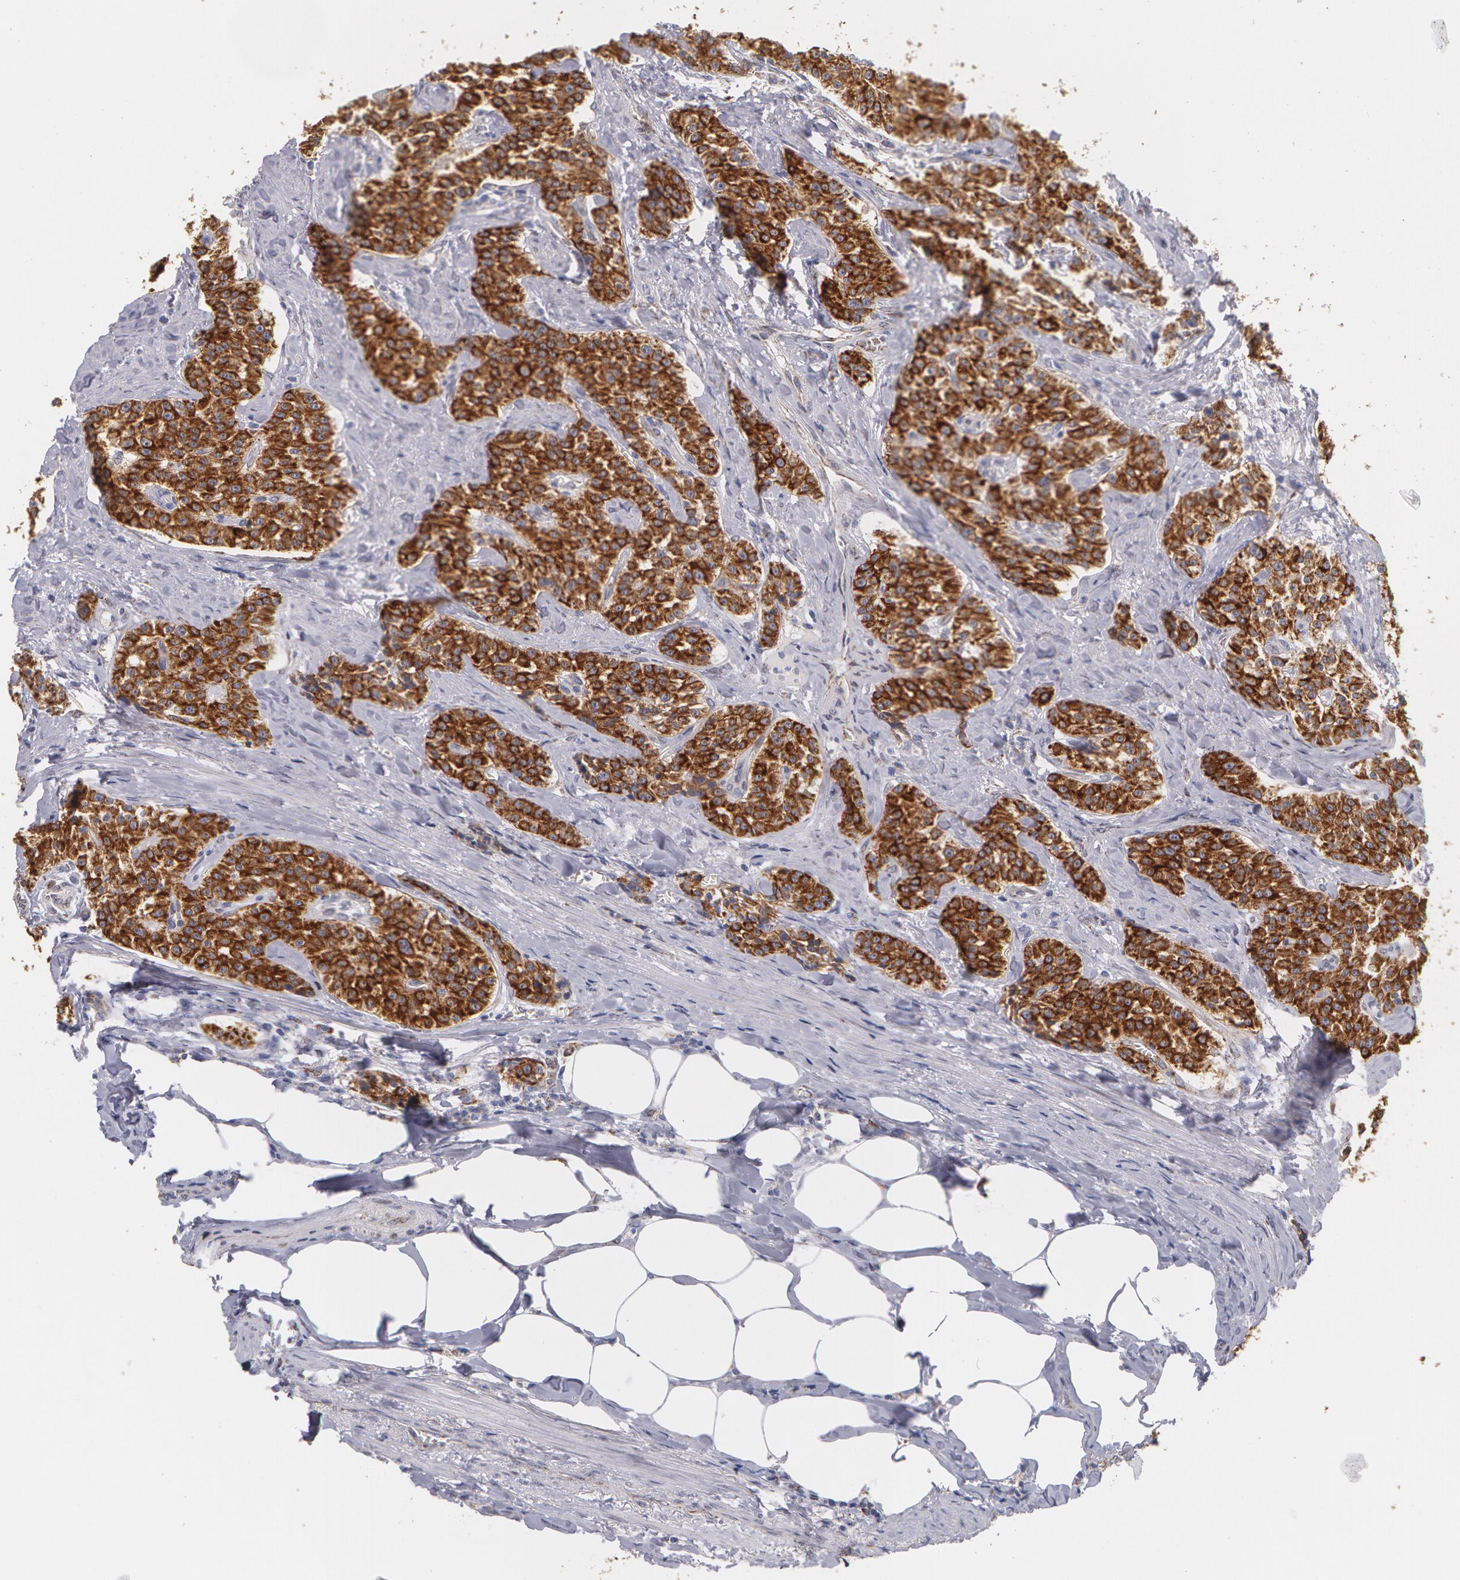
{"staining": {"intensity": "strong", "quantity": ">75%", "location": "cytoplasmic/membranous"}, "tissue": "carcinoid", "cell_type": "Tumor cells", "image_type": "cancer", "snomed": [{"axis": "morphology", "description": "Carcinoid, malignant, NOS"}, {"axis": "topography", "description": "Stomach"}], "caption": "A brown stain highlights strong cytoplasmic/membranous staining of a protein in human carcinoid (malignant) tumor cells. (DAB (3,3'-diaminobenzidine) = brown stain, brightfield microscopy at high magnification).", "gene": "KRT18", "patient": {"sex": "female", "age": 76}}